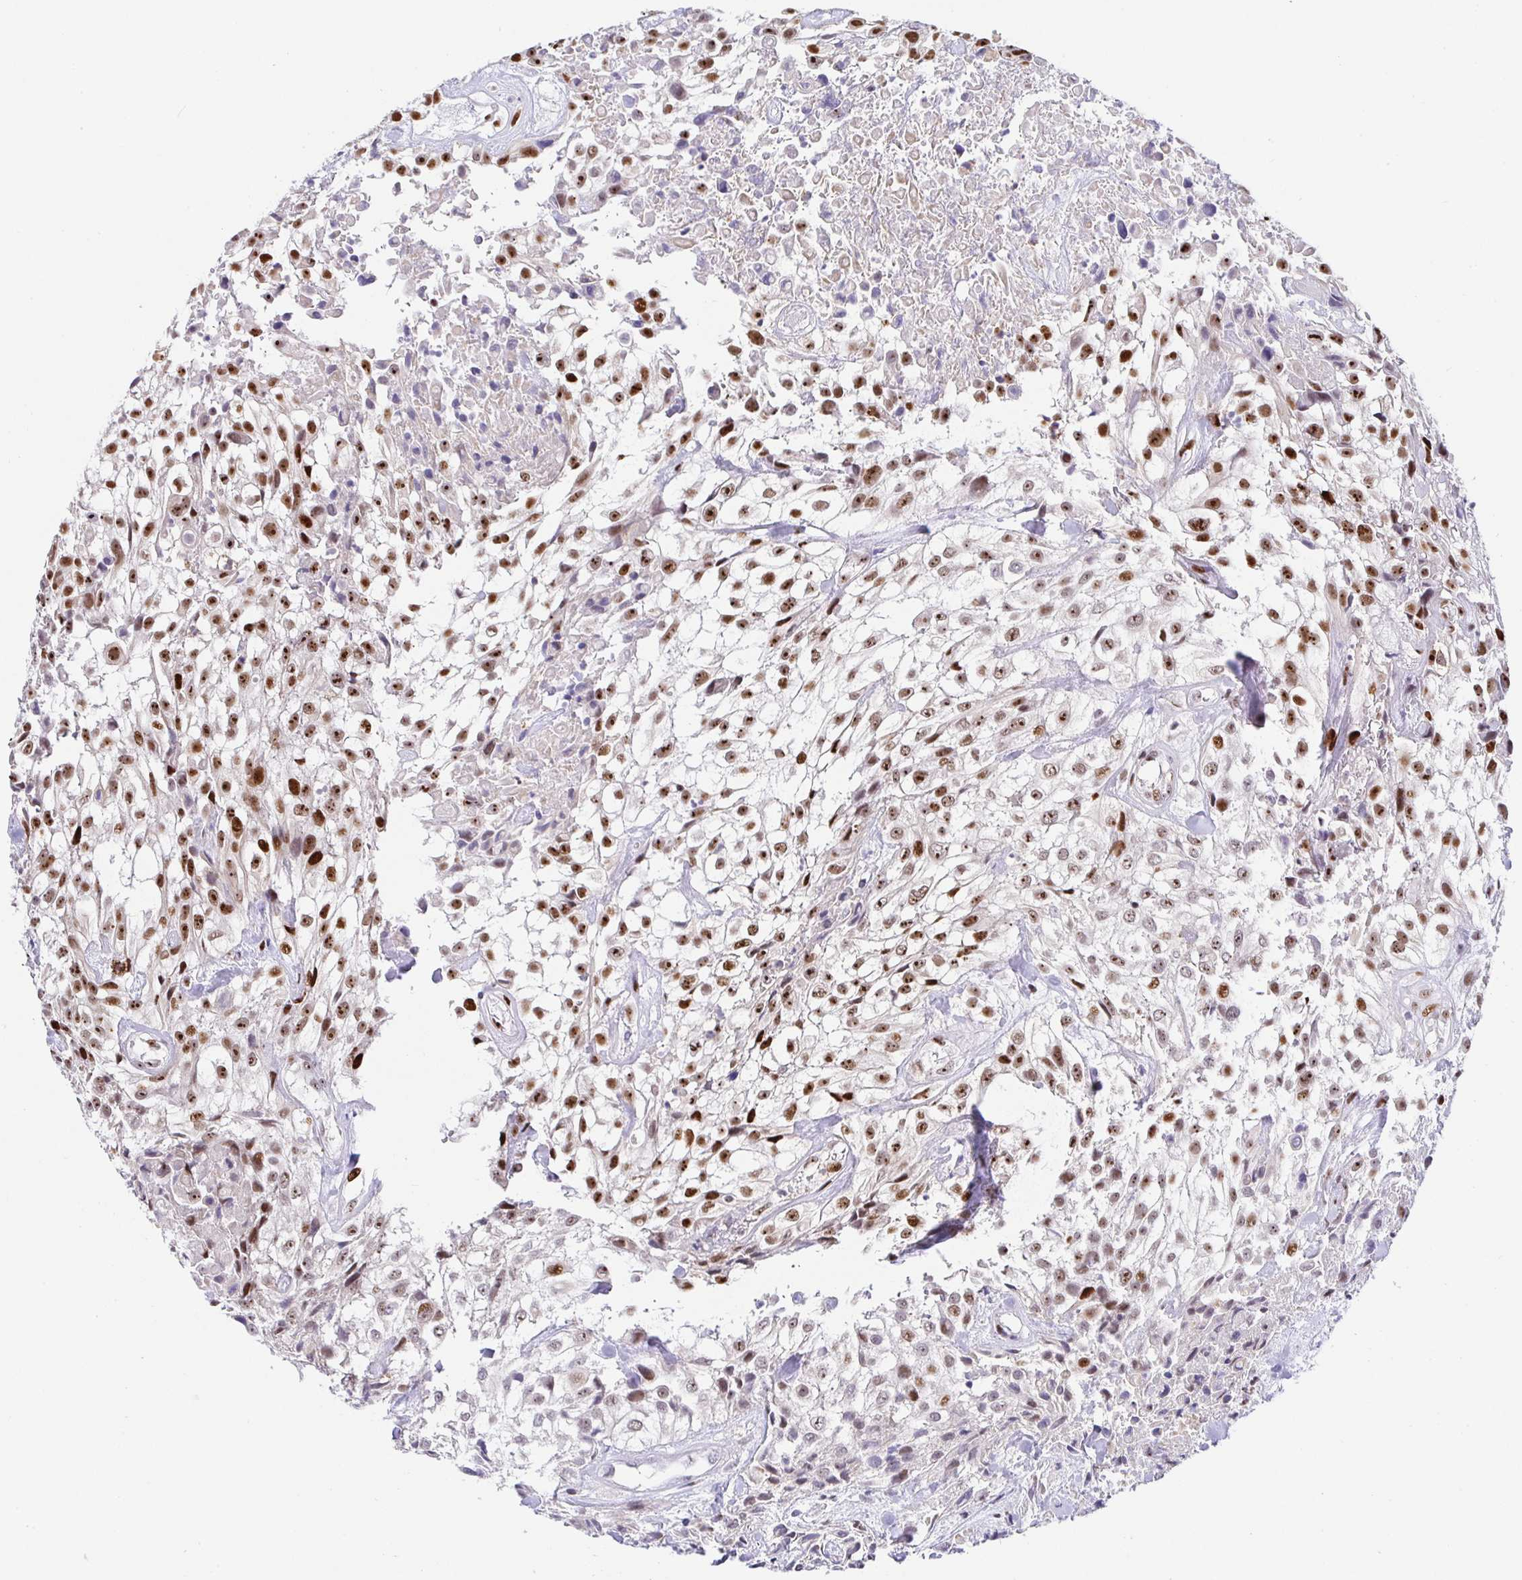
{"staining": {"intensity": "moderate", "quantity": ">75%", "location": "nuclear"}, "tissue": "urothelial cancer", "cell_type": "Tumor cells", "image_type": "cancer", "snomed": [{"axis": "morphology", "description": "Urothelial carcinoma, High grade"}, {"axis": "topography", "description": "Urinary bladder"}], "caption": "High-grade urothelial carcinoma stained with DAB immunohistochemistry (IHC) reveals medium levels of moderate nuclear positivity in about >75% of tumor cells. (DAB (3,3'-diaminobenzidine) = brown stain, brightfield microscopy at high magnification).", "gene": "SETD5", "patient": {"sex": "male", "age": 56}}